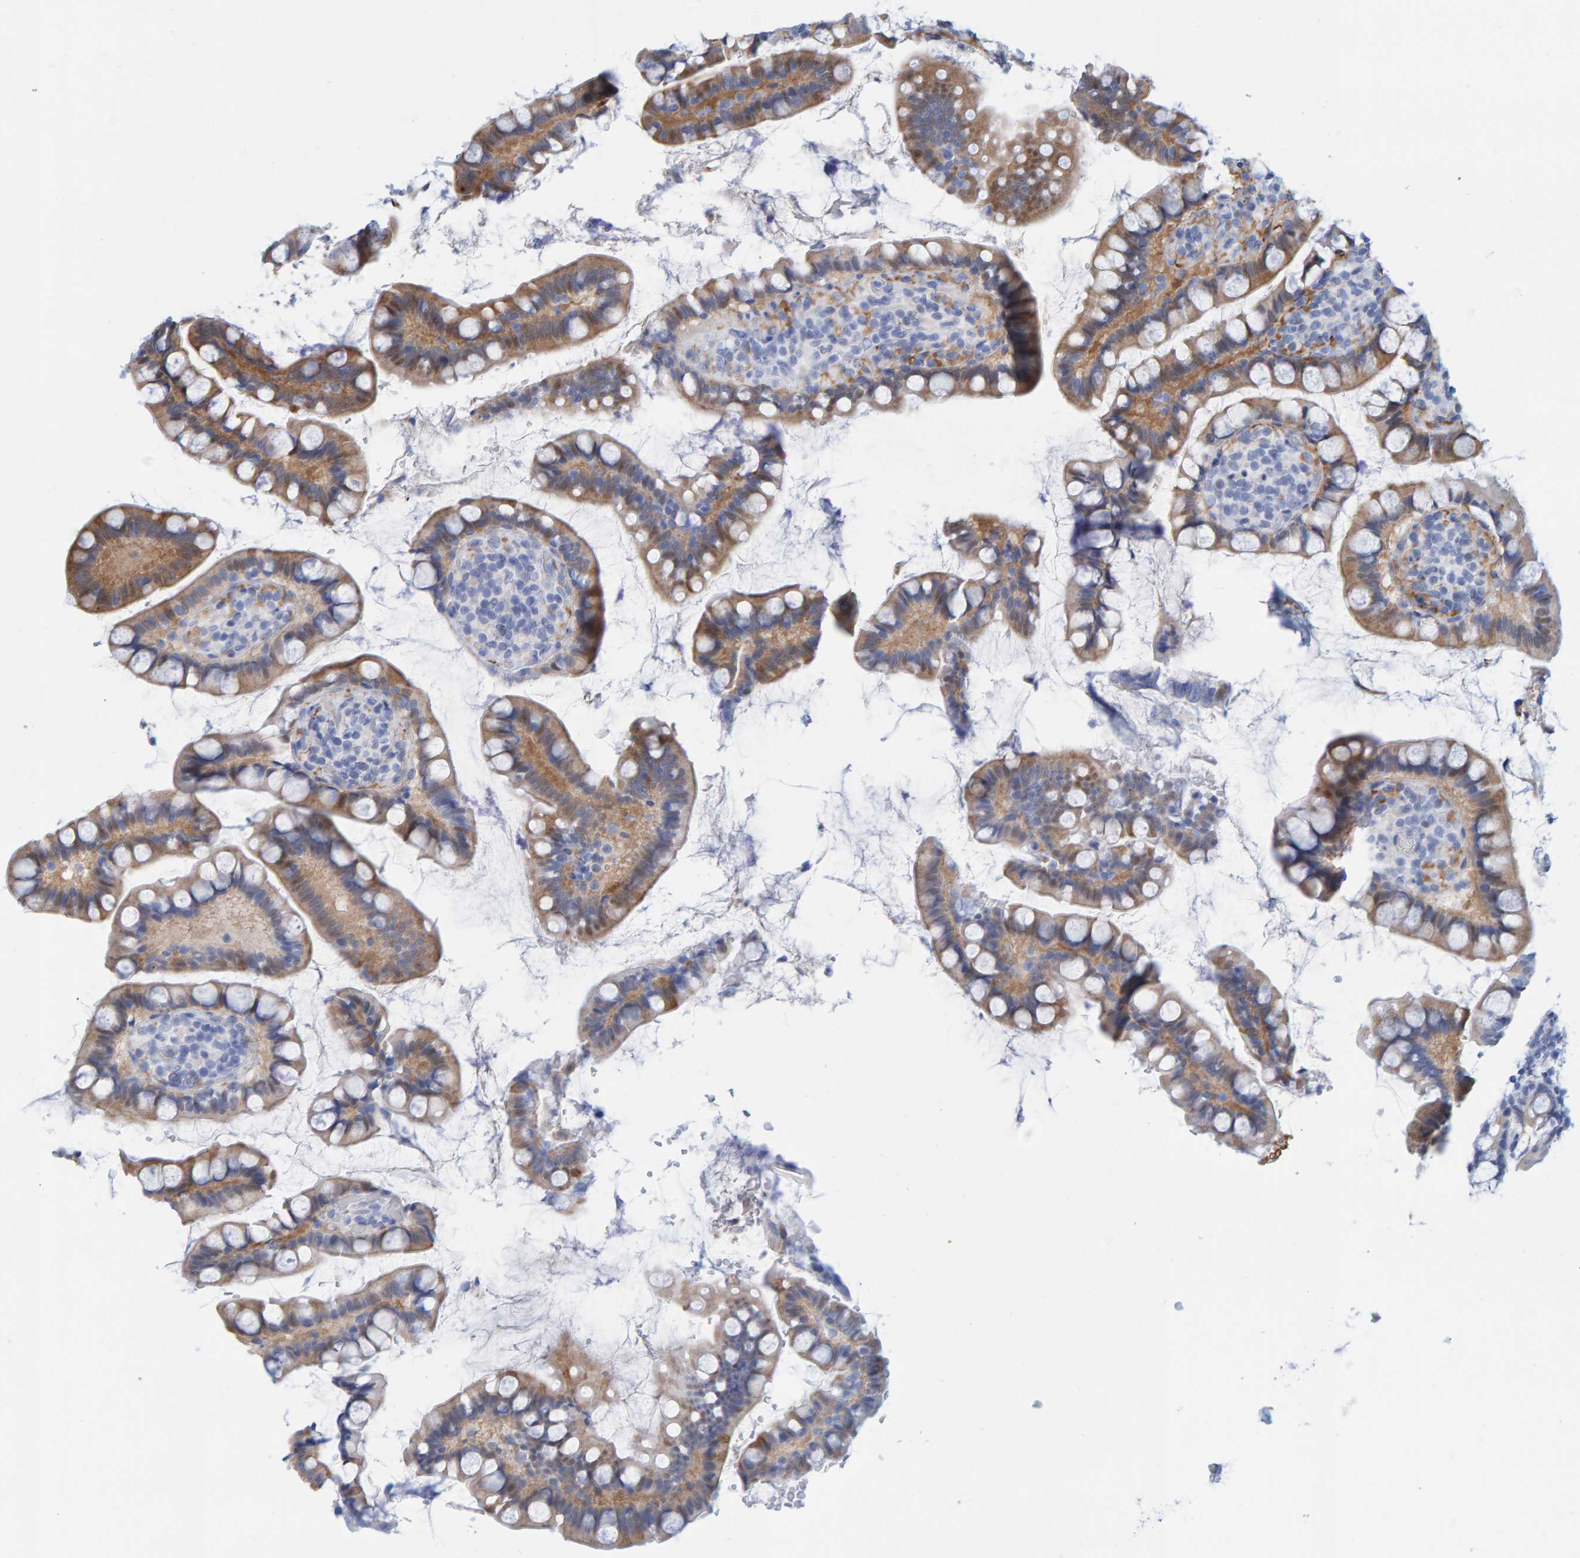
{"staining": {"intensity": "moderate", "quantity": ">75%", "location": "cytoplasmic/membranous"}, "tissue": "small intestine", "cell_type": "Glandular cells", "image_type": "normal", "snomed": [{"axis": "morphology", "description": "Normal tissue, NOS"}, {"axis": "topography", "description": "Smooth muscle"}, {"axis": "topography", "description": "Small intestine"}], "caption": "The image shows a brown stain indicating the presence of a protein in the cytoplasmic/membranous of glandular cells in small intestine.", "gene": "KLHL11", "patient": {"sex": "female", "age": 84}}